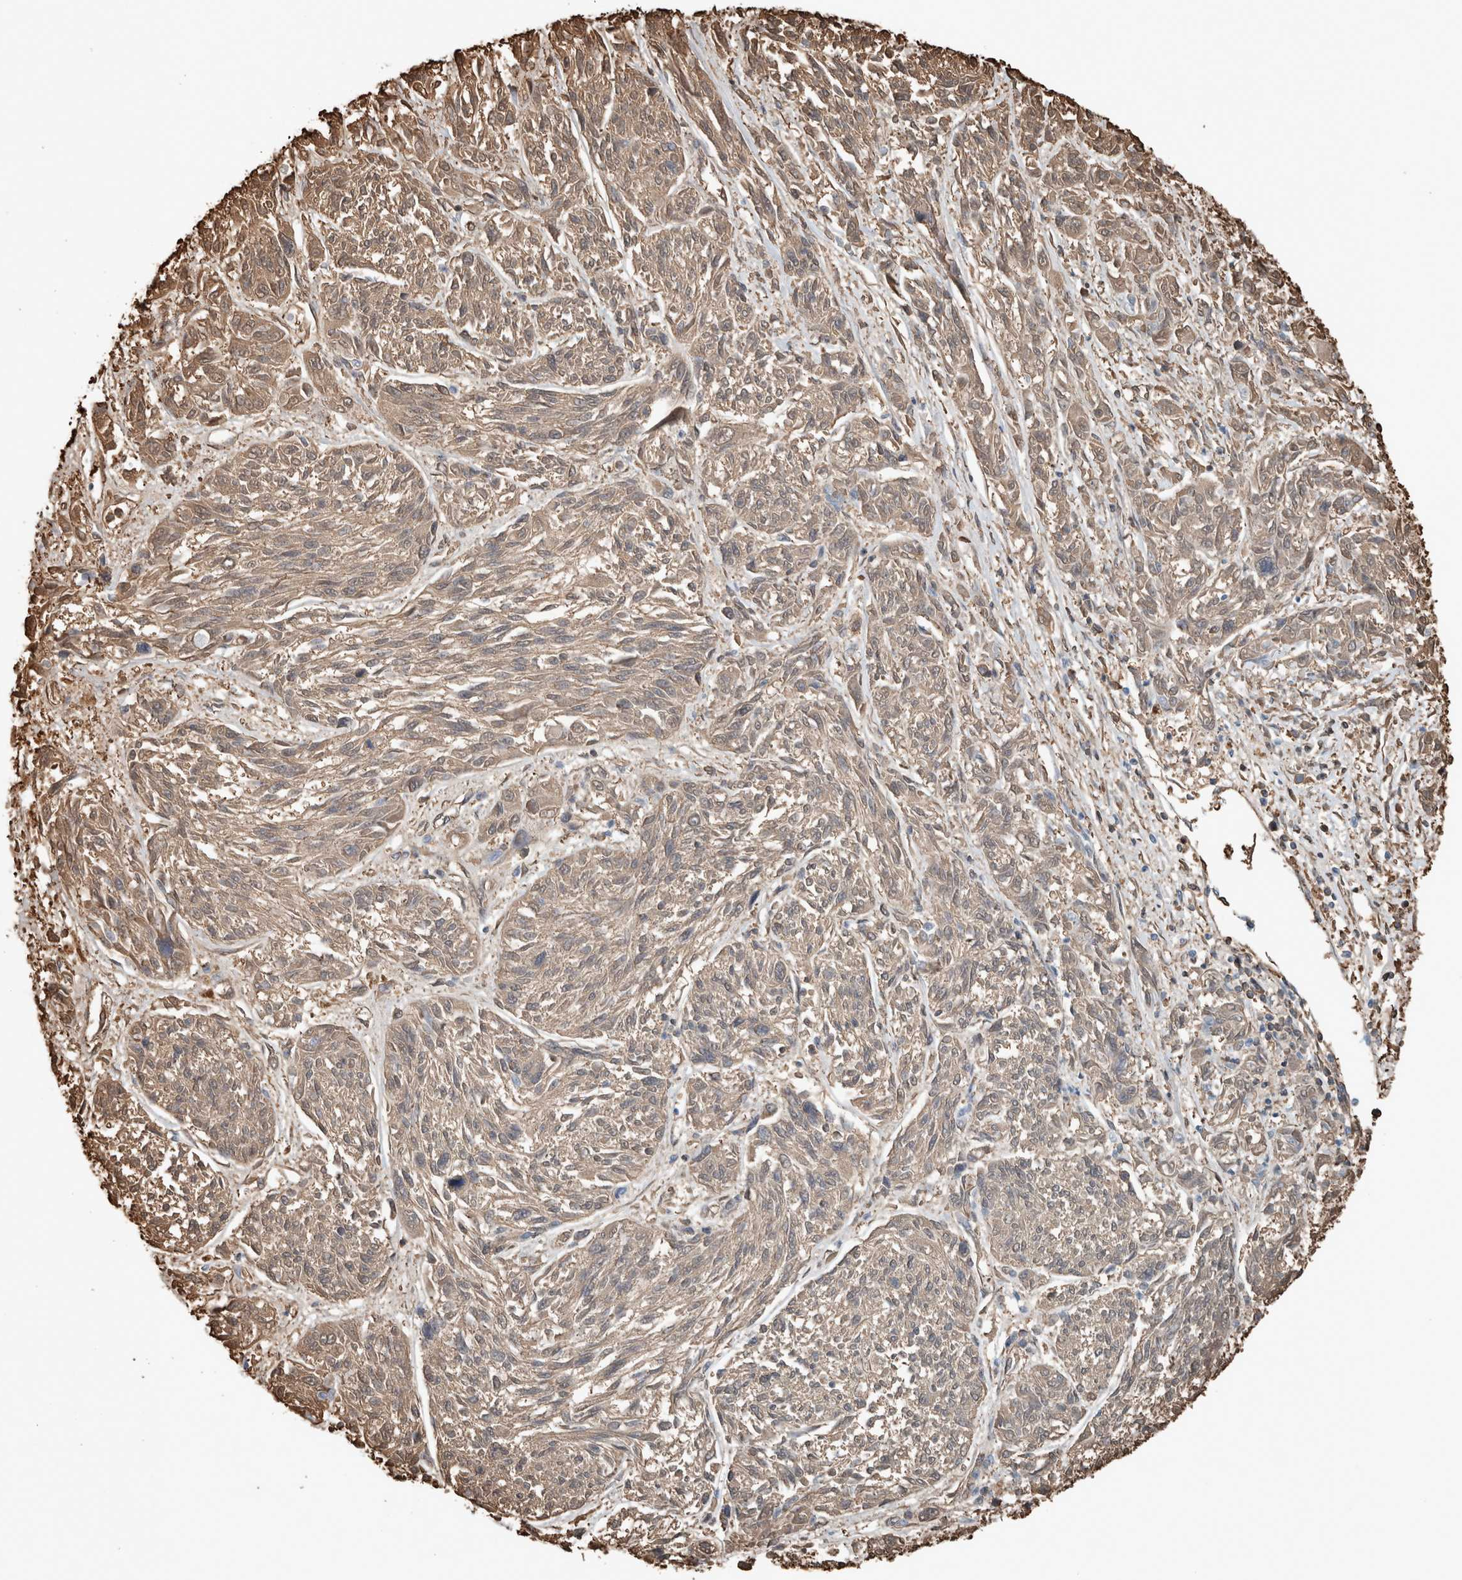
{"staining": {"intensity": "weak", "quantity": ">75%", "location": "cytoplasmic/membranous"}, "tissue": "melanoma", "cell_type": "Tumor cells", "image_type": "cancer", "snomed": [{"axis": "morphology", "description": "Malignant melanoma, NOS"}, {"axis": "topography", "description": "Skin"}], "caption": "Tumor cells display low levels of weak cytoplasmic/membranous staining in about >75% of cells in malignant melanoma.", "gene": "USP34", "patient": {"sex": "male", "age": 53}}